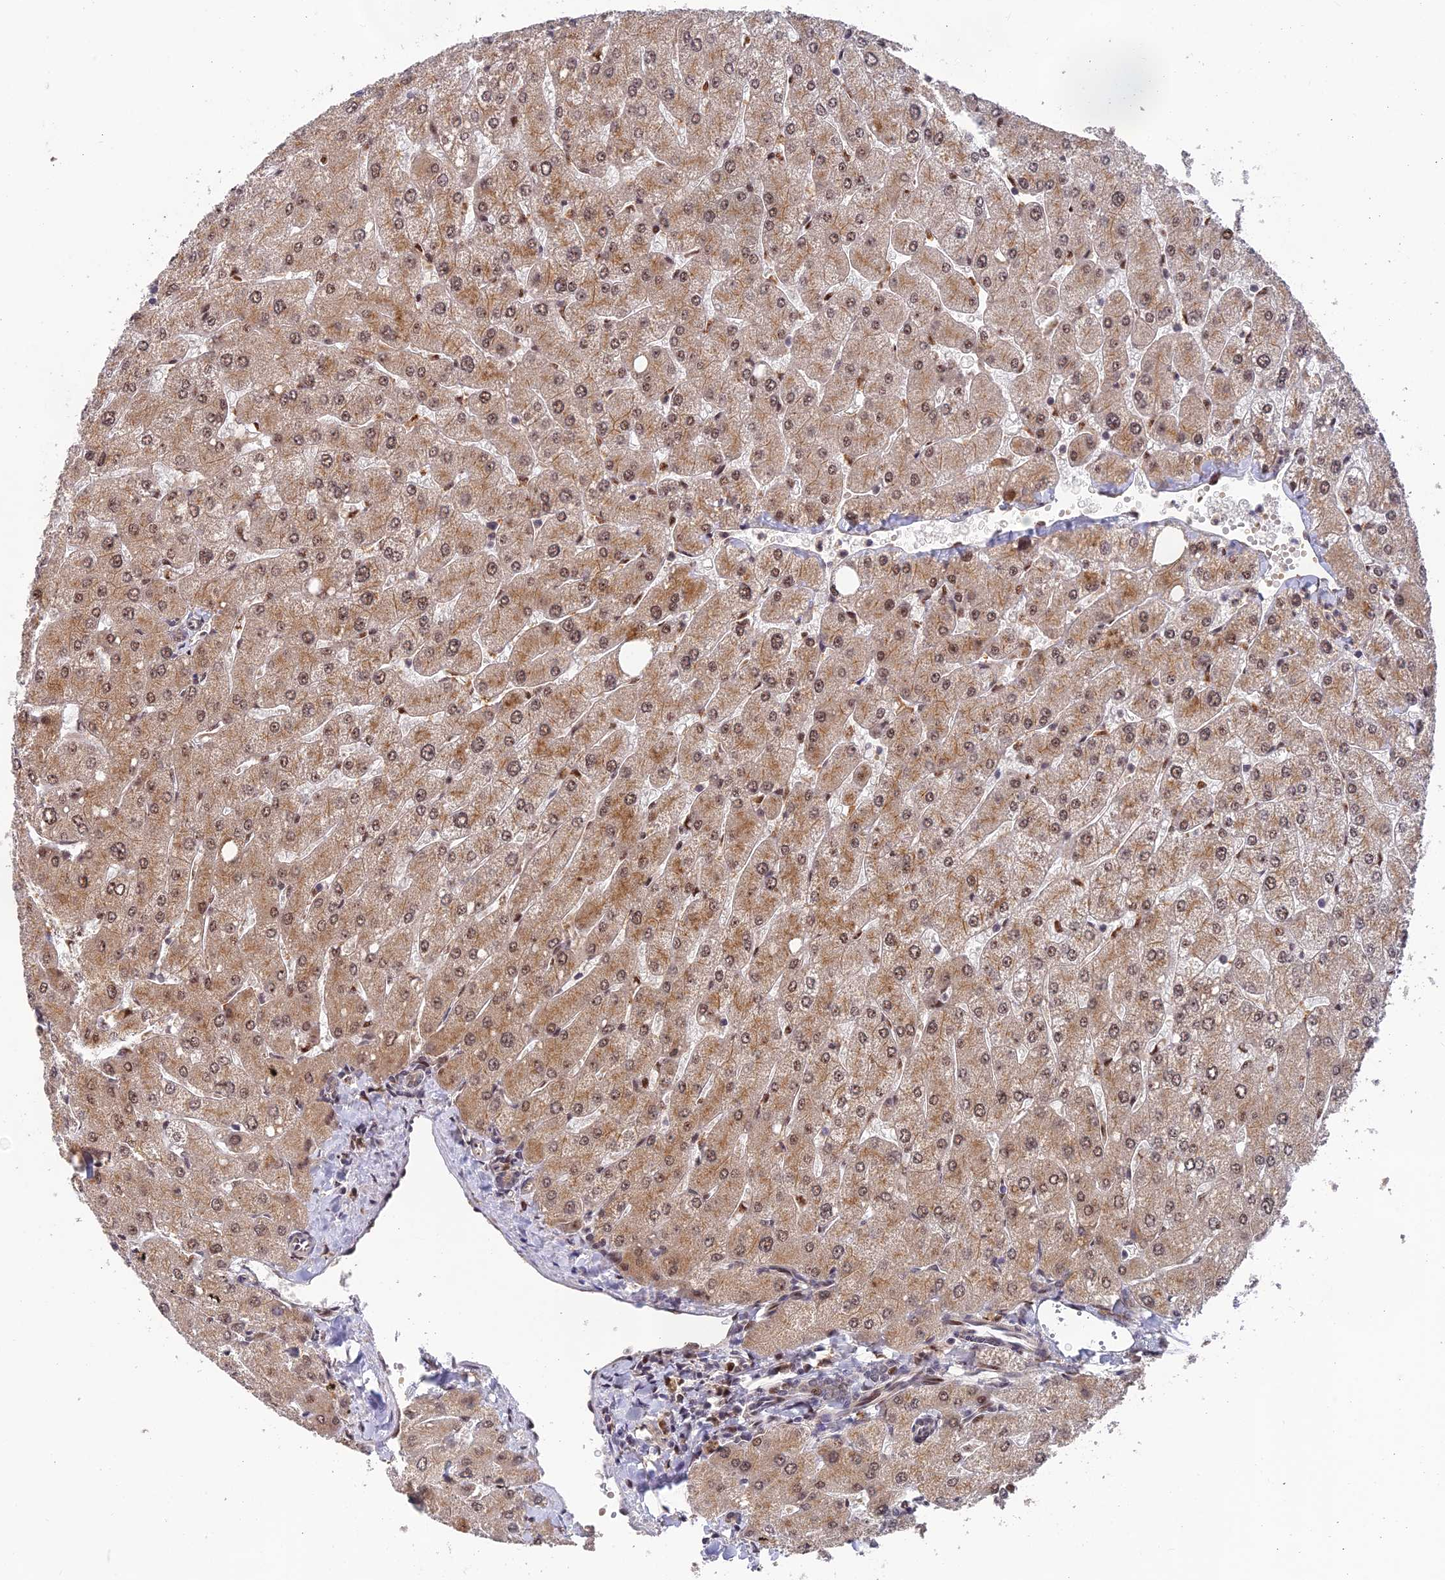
{"staining": {"intensity": "moderate", "quantity": "25%-75%", "location": "nuclear"}, "tissue": "liver", "cell_type": "Cholangiocytes", "image_type": "normal", "snomed": [{"axis": "morphology", "description": "Normal tissue, NOS"}, {"axis": "topography", "description": "Liver"}], "caption": "Approximately 25%-75% of cholangiocytes in normal human liver display moderate nuclear protein positivity as visualized by brown immunohistochemical staining.", "gene": "OSBPL1A", "patient": {"sex": "male", "age": 55}}